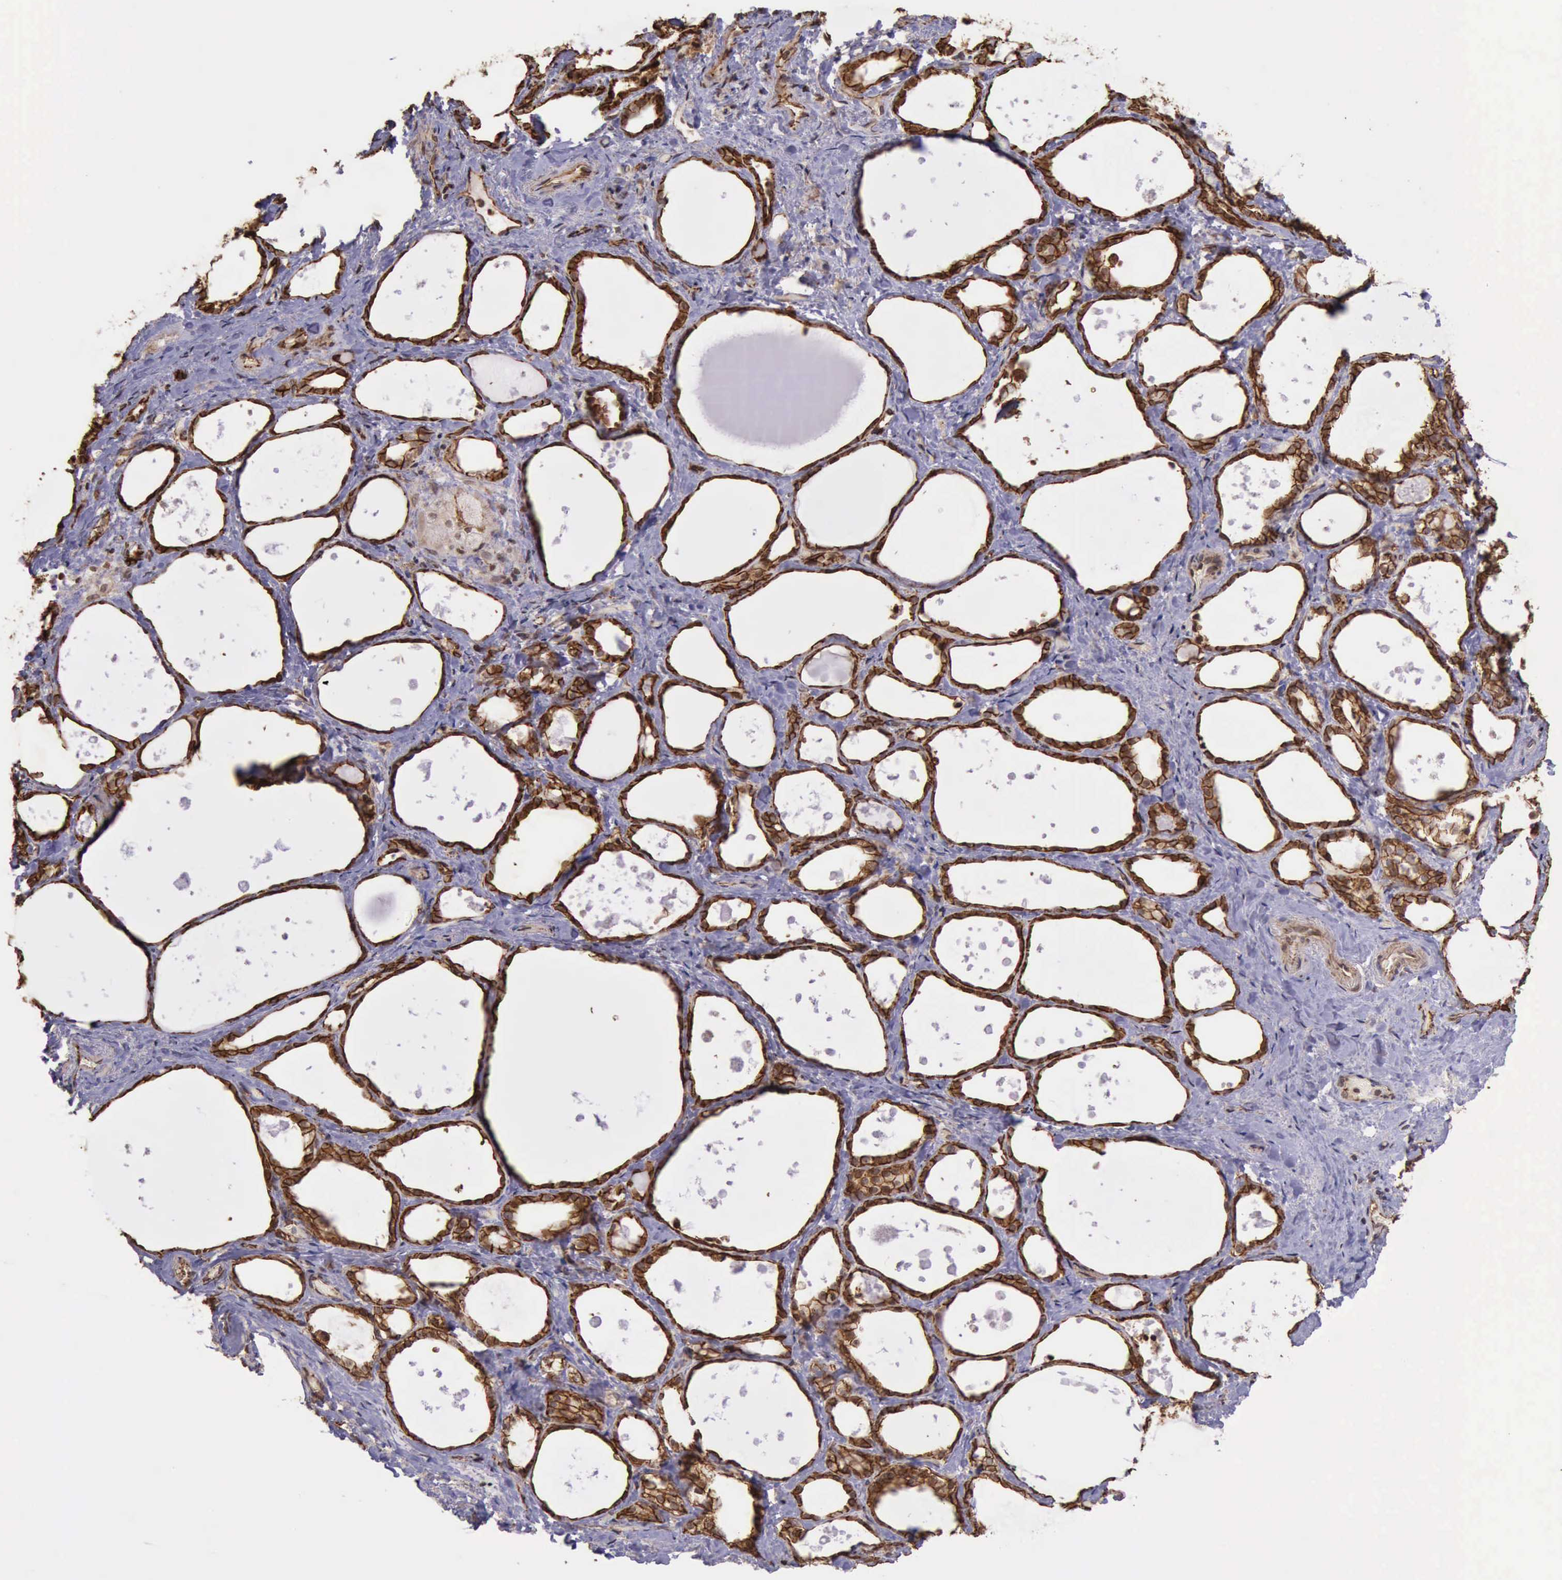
{"staining": {"intensity": "strong", "quantity": ">75%", "location": "cytoplasmic/membranous"}, "tissue": "thyroid gland", "cell_type": "Glandular cells", "image_type": "normal", "snomed": [{"axis": "morphology", "description": "Normal tissue, NOS"}, {"axis": "topography", "description": "Thyroid gland"}], "caption": "This photomicrograph exhibits benign thyroid gland stained with immunohistochemistry to label a protein in brown. The cytoplasmic/membranous of glandular cells show strong positivity for the protein. Nuclei are counter-stained blue.", "gene": "CTNNB1", "patient": {"sex": "female", "age": 75}}